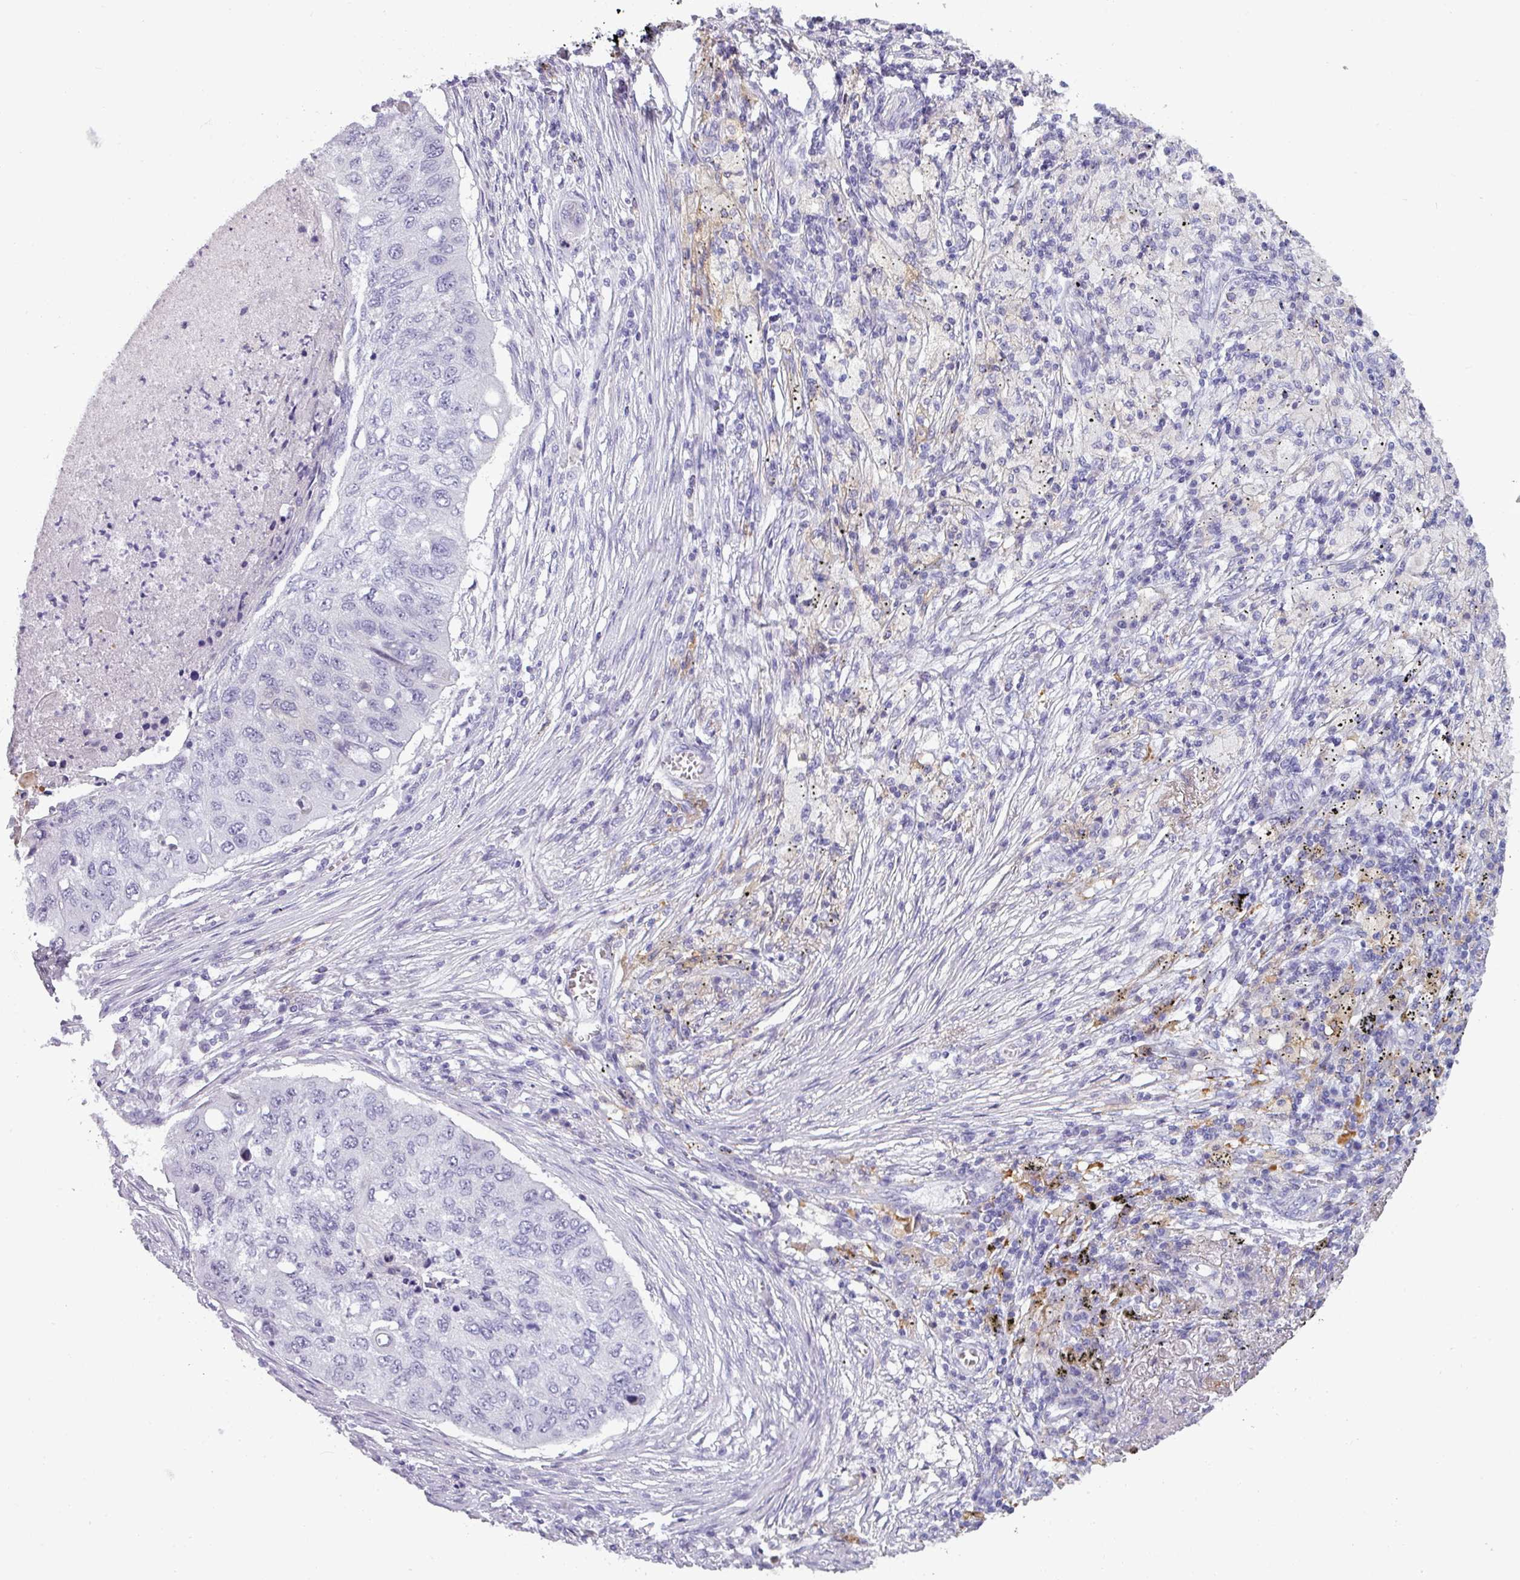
{"staining": {"intensity": "negative", "quantity": "none", "location": "none"}, "tissue": "lung cancer", "cell_type": "Tumor cells", "image_type": "cancer", "snomed": [{"axis": "morphology", "description": "Squamous cell carcinoma, NOS"}, {"axis": "topography", "description": "Lung"}], "caption": "An IHC photomicrograph of lung cancer (squamous cell carcinoma) is shown. There is no staining in tumor cells of lung cancer (squamous cell carcinoma). (Brightfield microscopy of DAB immunohistochemistry (IHC) at high magnification).", "gene": "SLC26A9", "patient": {"sex": "female", "age": 63}}